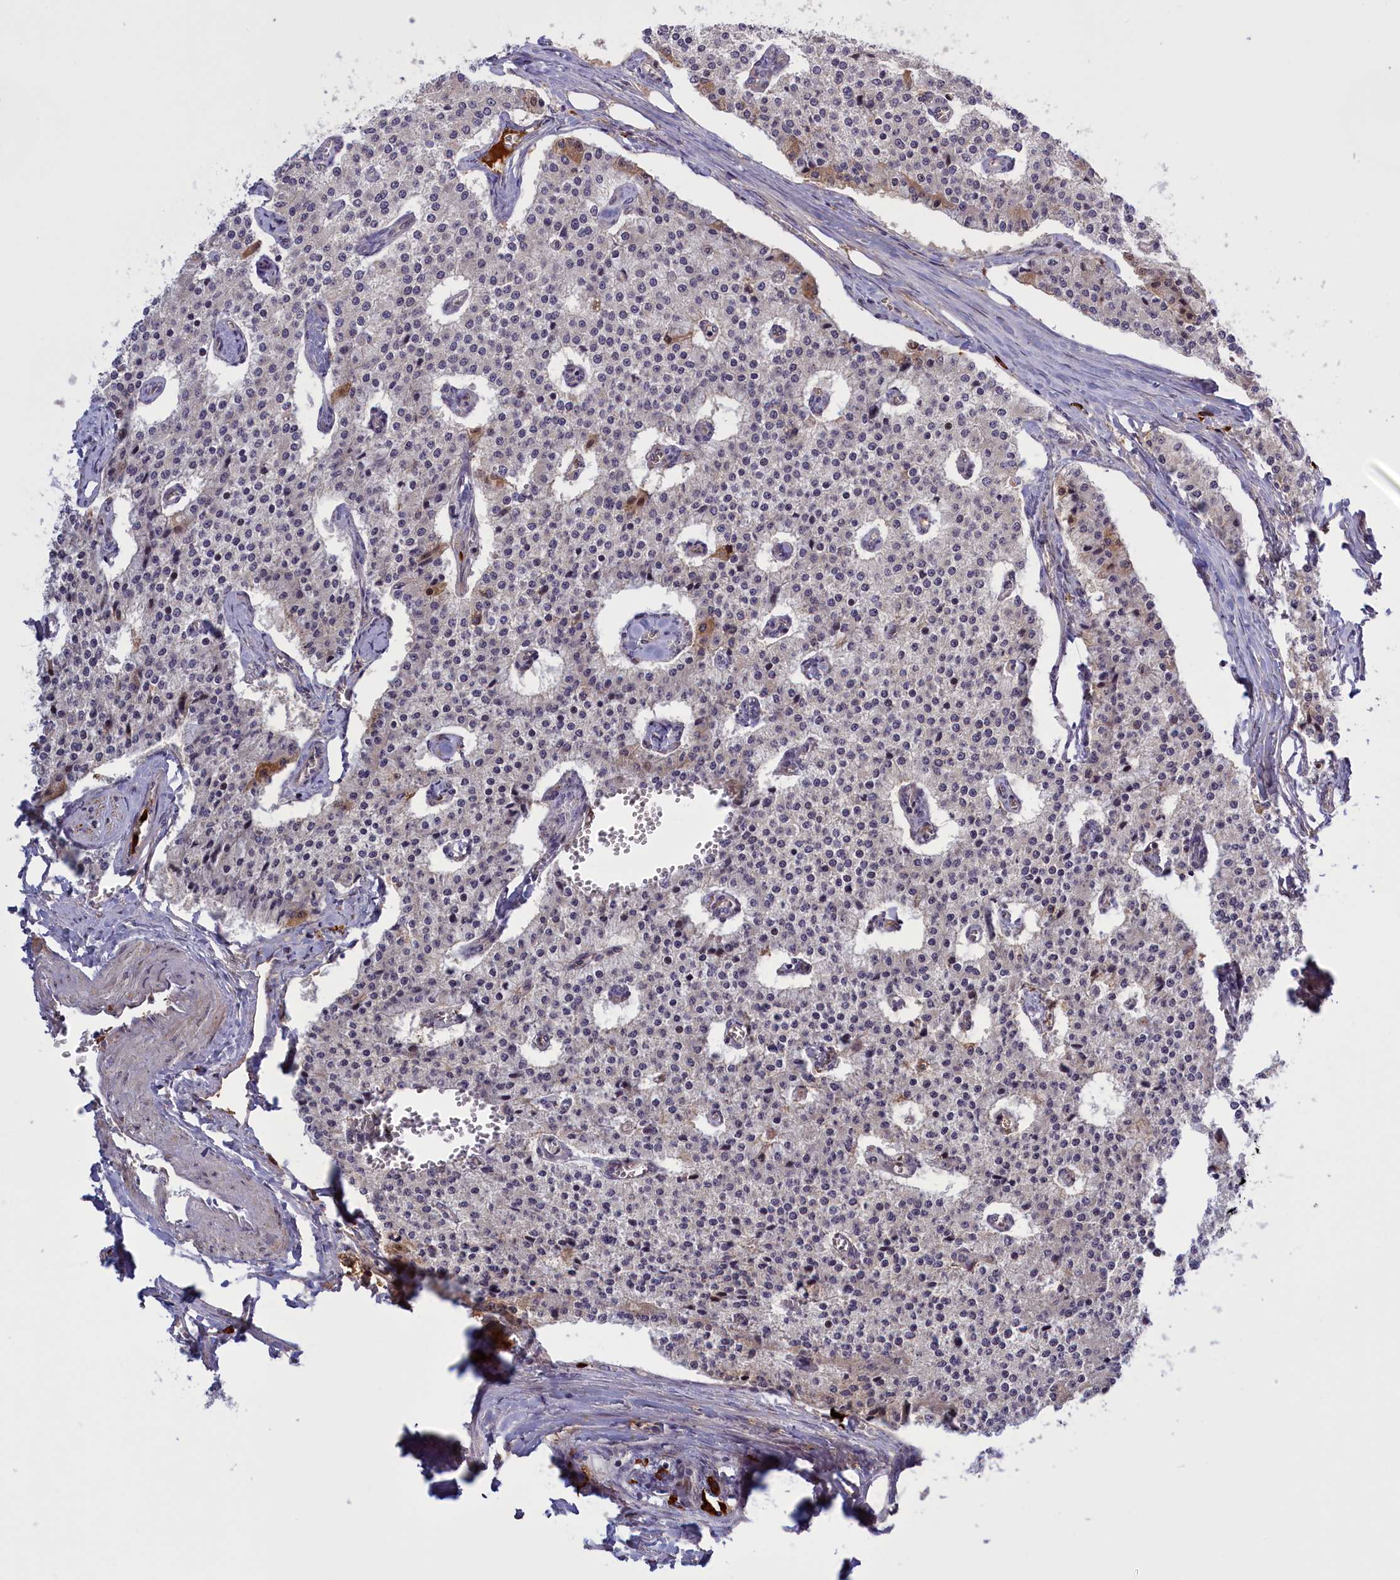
{"staining": {"intensity": "weak", "quantity": "<25%", "location": "cytoplasmic/membranous"}, "tissue": "carcinoid", "cell_type": "Tumor cells", "image_type": "cancer", "snomed": [{"axis": "morphology", "description": "Carcinoid, malignant, NOS"}, {"axis": "topography", "description": "Colon"}], "caption": "Immunohistochemistry (IHC) histopathology image of carcinoid stained for a protein (brown), which reveals no expression in tumor cells.", "gene": "RRAD", "patient": {"sex": "female", "age": 52}}